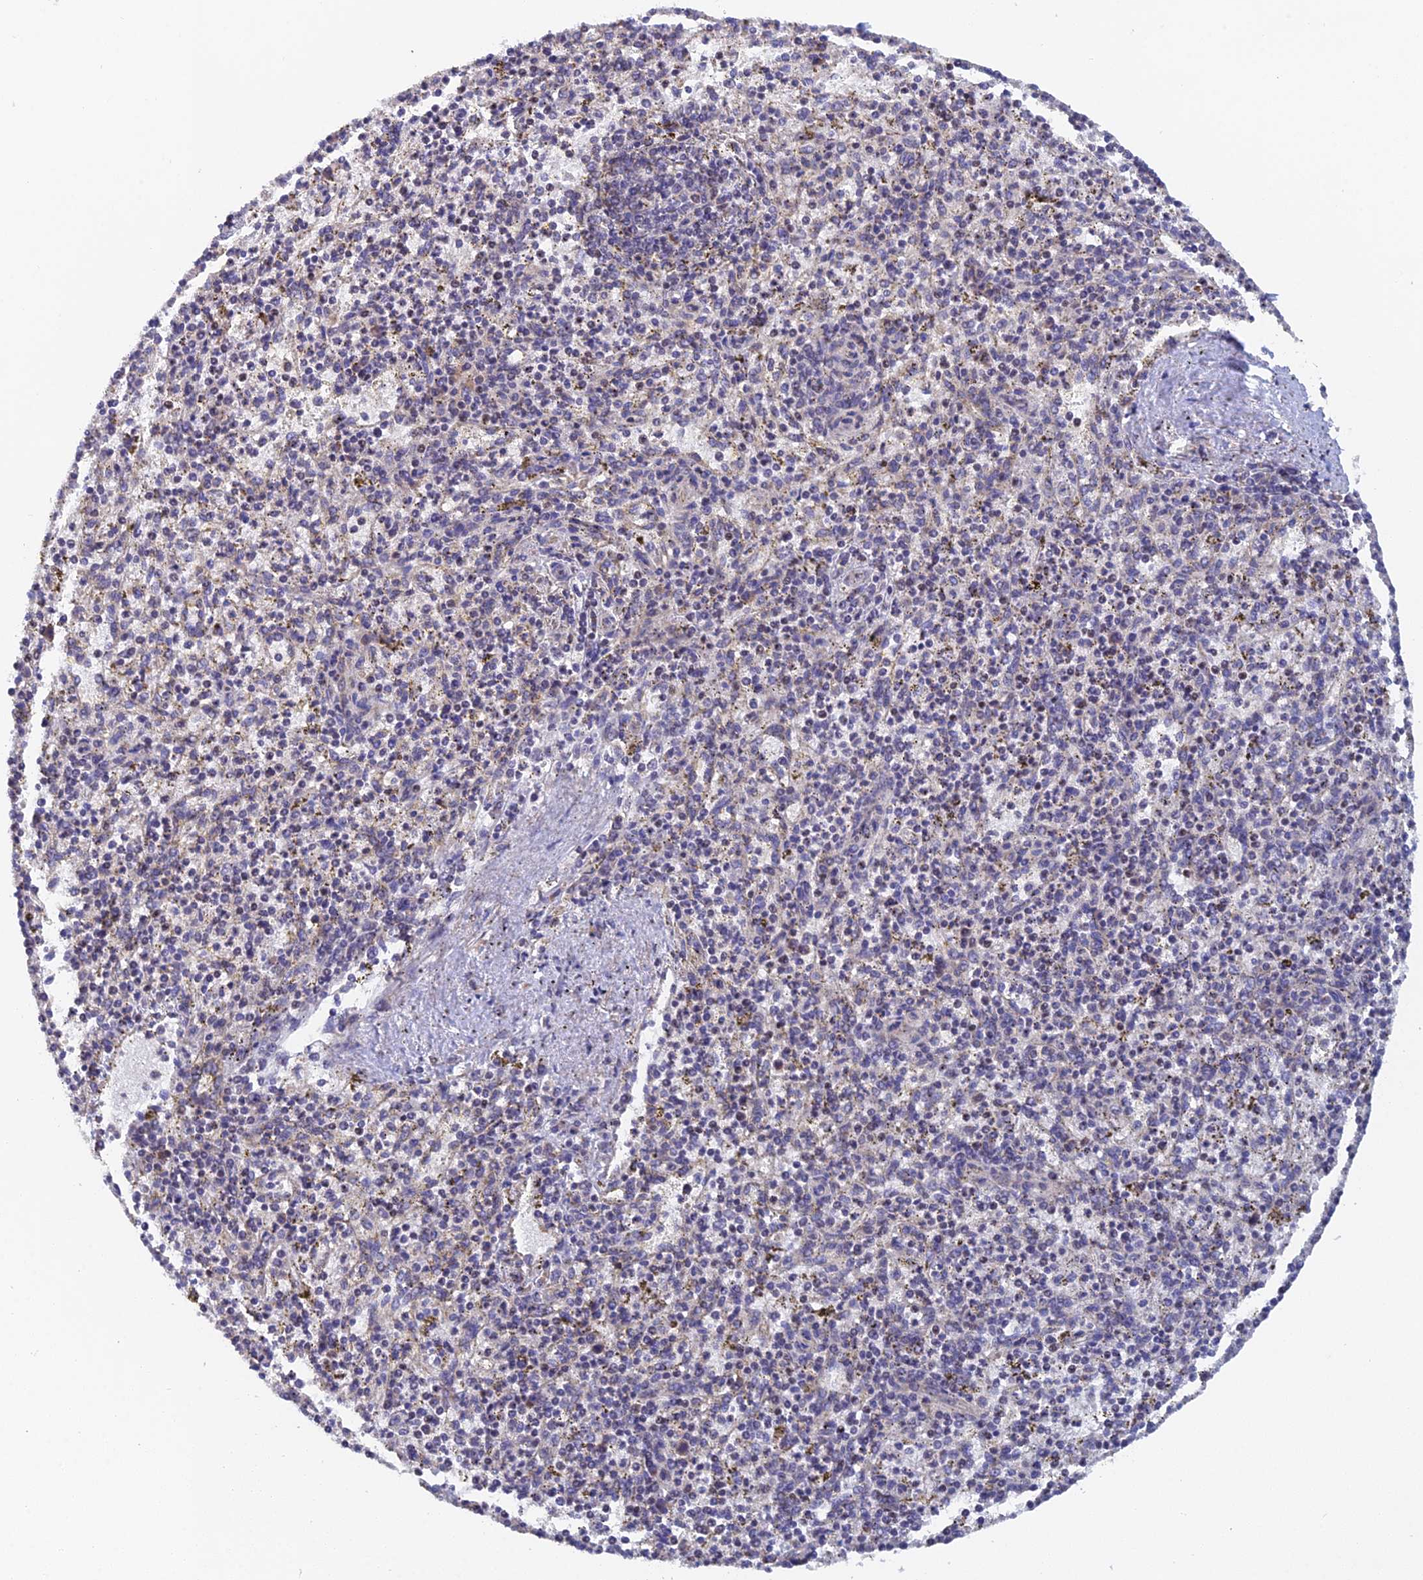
{"staining": {"intensity": "negative", "quantity": "none", "location": "none"}, "tissue": "spleen", "cell_type": "Cells in red pulp", "image_type": "normal", "snomed": [{"axis": "morphology", "description": "Normal tissue, NOS"}, {"axis": "topography", "description": "Spleen"}], "caption": "High magnification brightfield microscopy of benign spleen stained with DAB (3,3'-diaminobenzidine) (brown) and counterstained with hematoxylin (blue): cells in red pulp show no significant expression.", "gene": "ECSIT", "patient": {"sex": "male", "age": 72}}